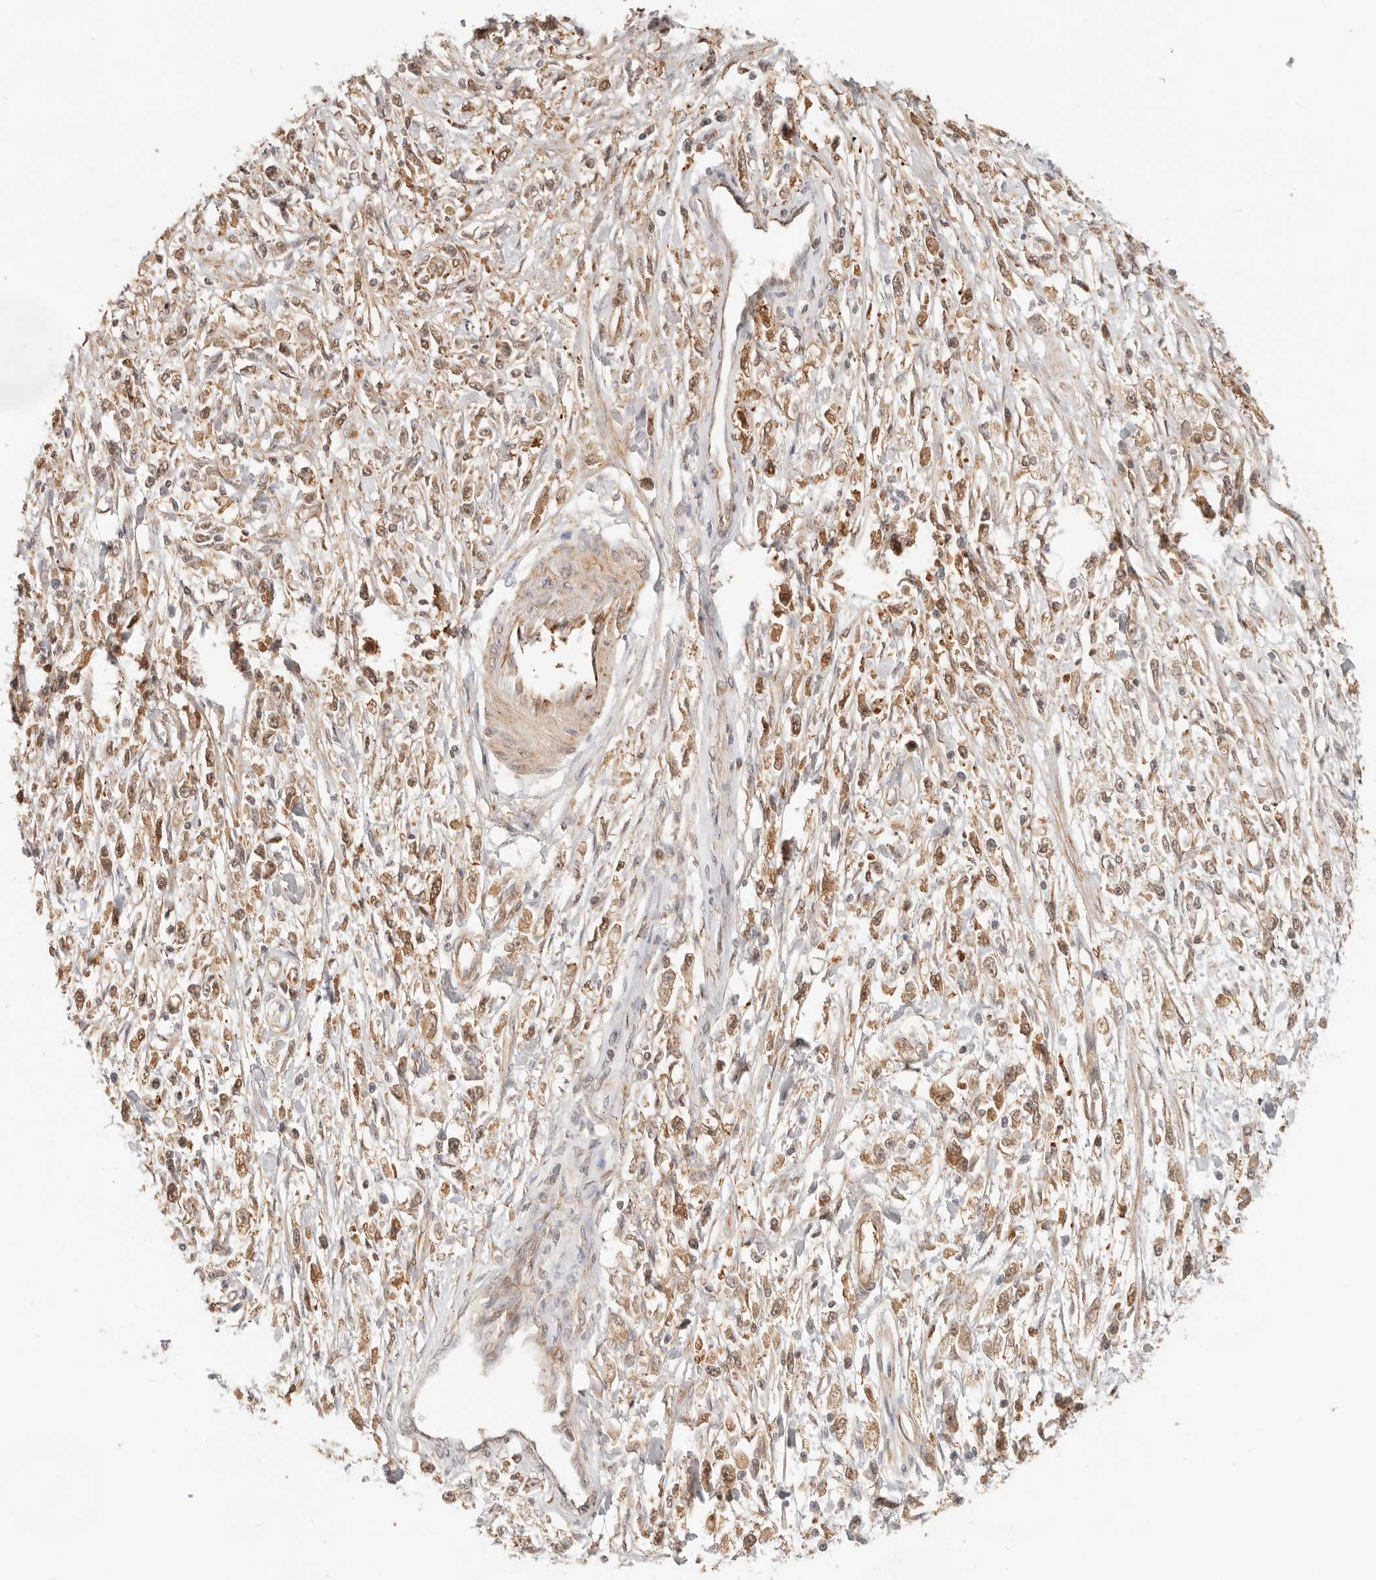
{"staining": {"intensity": "moderate", "quantity": ">75%", "location": "cytoplasmic/membranous,nuclear"}, "tissue": "stomach cancer", "cell_type": "Tumor cells", "image_type": "cancer", "snomed": [{"axis": "morphology", "description": "Adenocarcinoma, NOS"}, {"axis": "topography", "description": "Stomach"}], "caption": "Stomach cancer (adenocarcinoma) stained for a protein (brown) reveals moderate cytoplasmic/membranous and nuclear positive staining in approximately >75% of tumor cells.", "gene": "HEXD", "patient": {"sex": "female", "age": 59}}